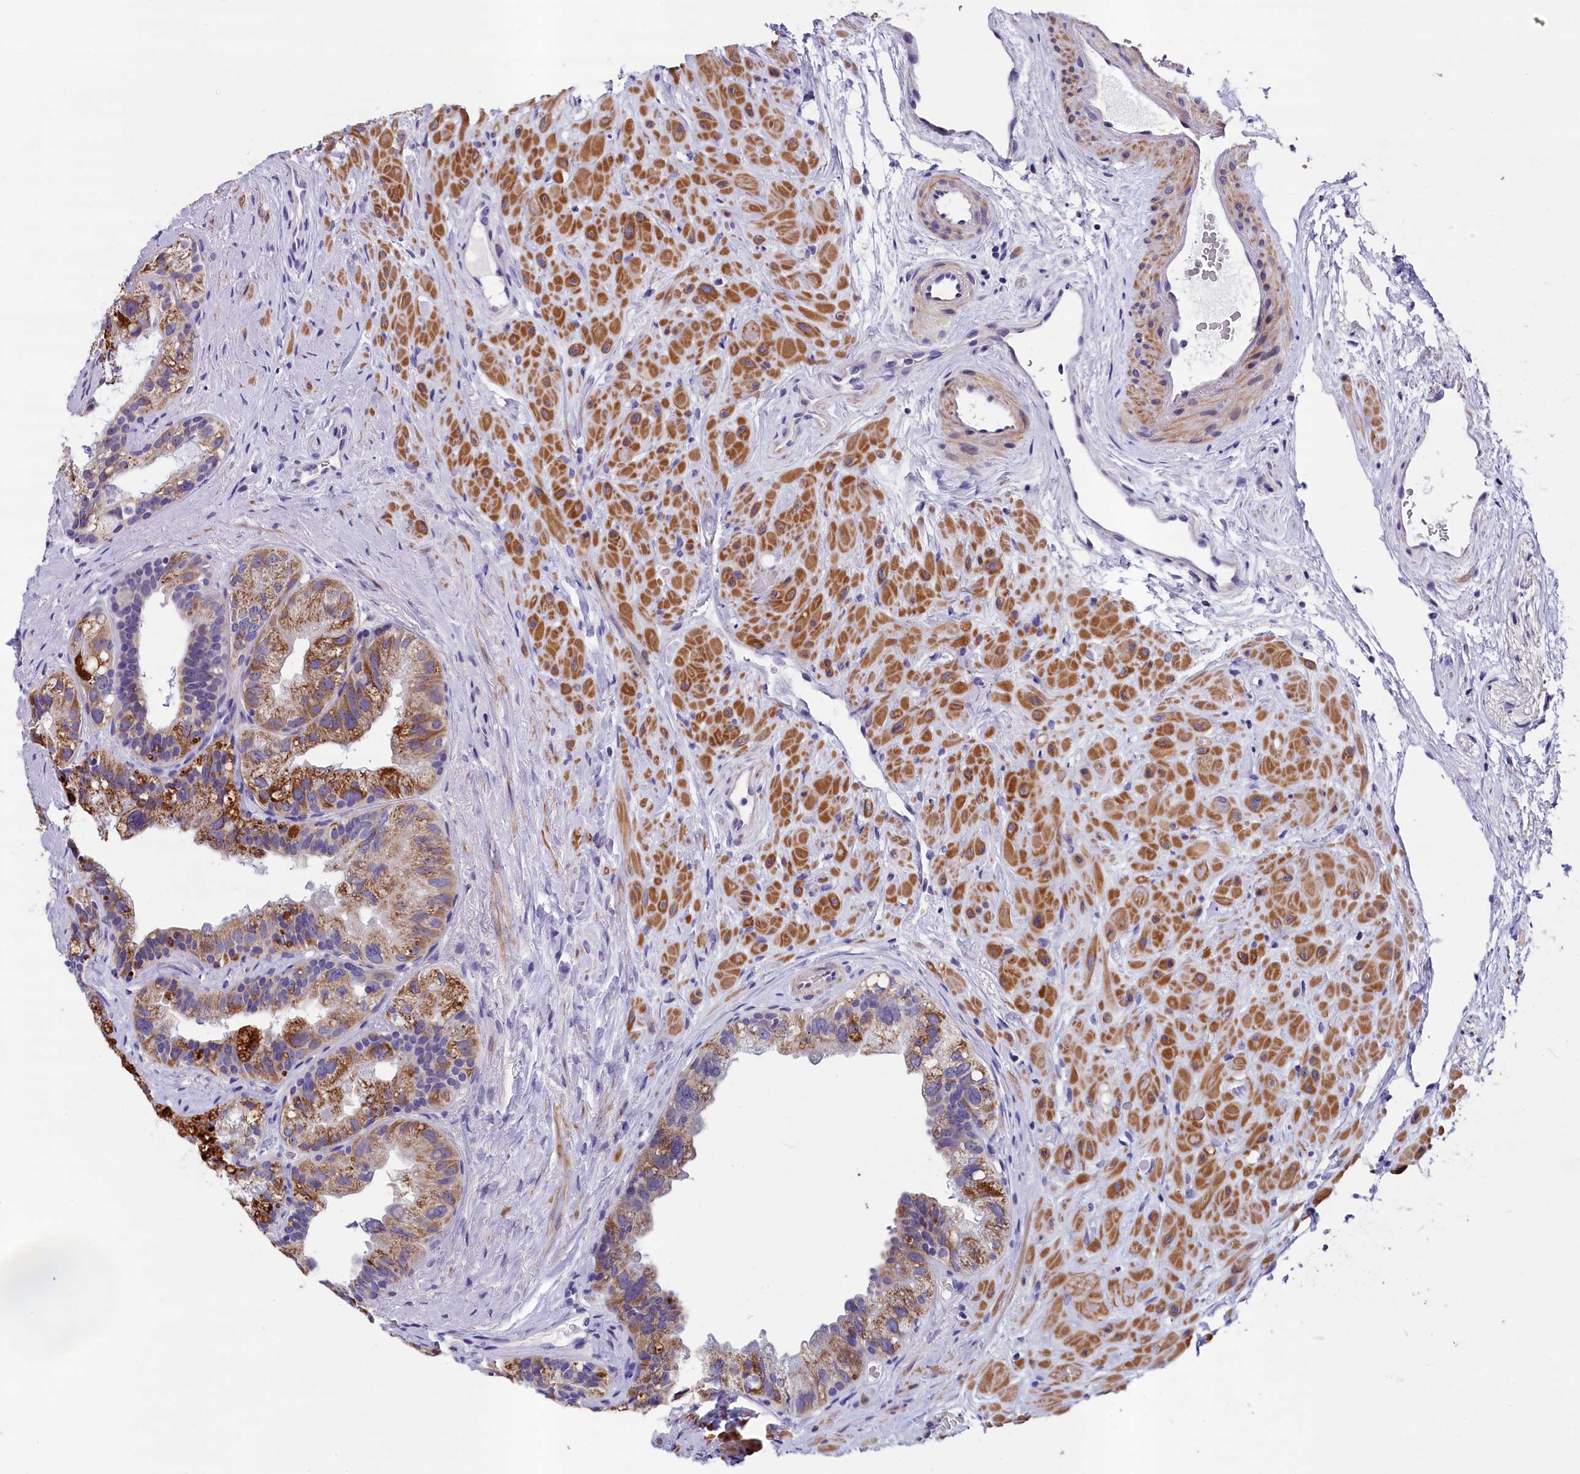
{"staining": {"intensity": "moderate", "quantity": ">75%", "location": "cytoplasmic/membranous"}, "tissue": "prostate cancer", "cell_type": "Tumor cells", "image_type": "cancer", "snomed": [{"axis": "morphology", "description": "Normal tissue, NOS"}, {"axis": "morphology", "description": "Adenocarcinoma, Low grade"}, {"axis": "topography", "description": "Prostate"}], "caption": "Prostate cancer stained with a brown dye displays moderate cytoplasmic/membranous positive positivity in about >75% of tumor cells.", "gene": "SCD5", "patient": {"sex": "male", "age": 72}}